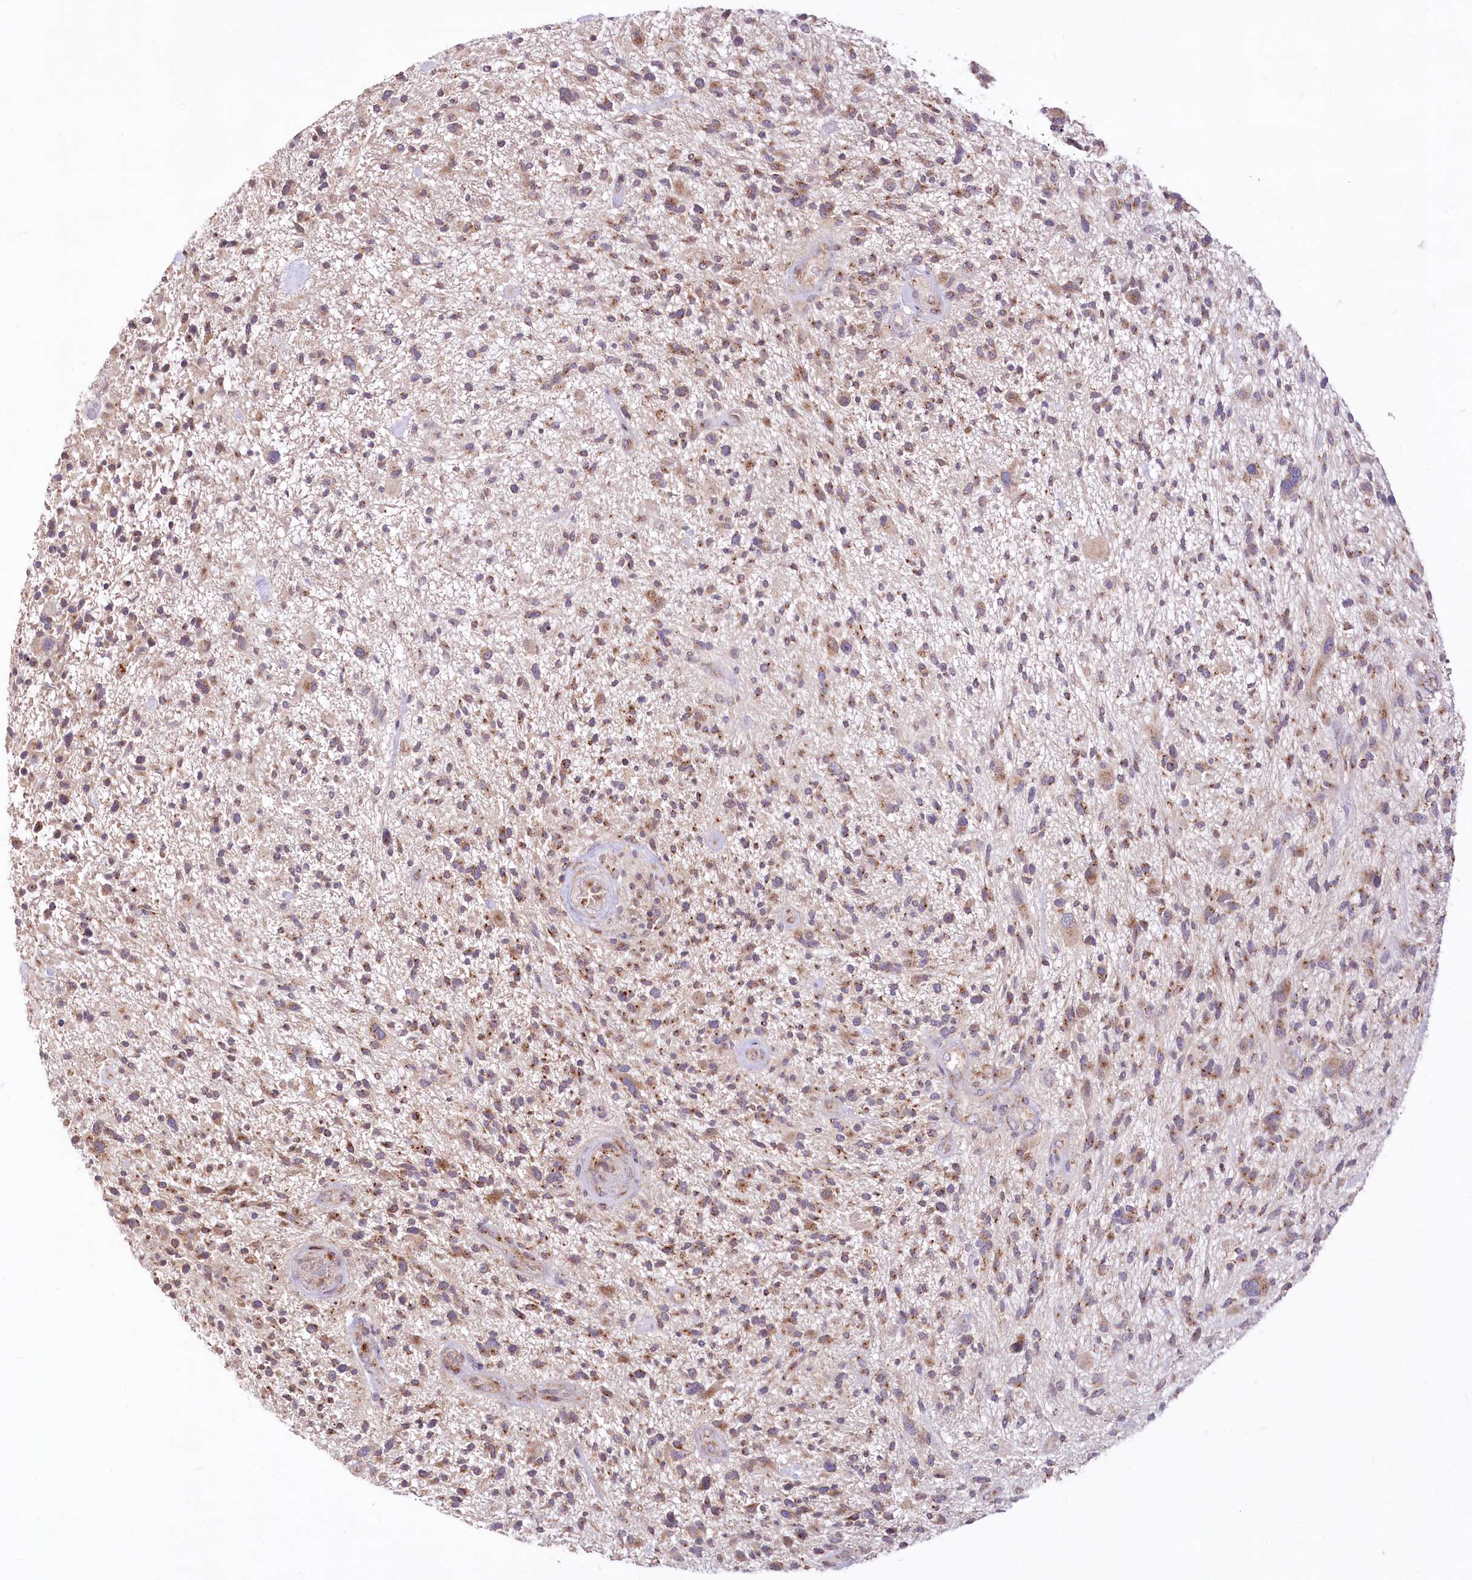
{"staining": {"intensity": "moderate", "quantity": ">75%", "location": "cytoplasmic/membranous"}, "tissue": "glioma", "cell_type": "Tumor cells", "image_type": "cancer", "snomed": [{"axis": "morphology", "description": "Glioma, malignant, High grade"}, {"axis": "topography", "description": "Brain"}], "caption": "An immunohistochemistry image of tumor tissue is shown. Protein staining in brown labels moderate cytoplasmic/membranous positivity in malignant high-grade glioma within tumor cells.", "gene": "STT3B", "patient": {"sex": "male", "age": 47}}